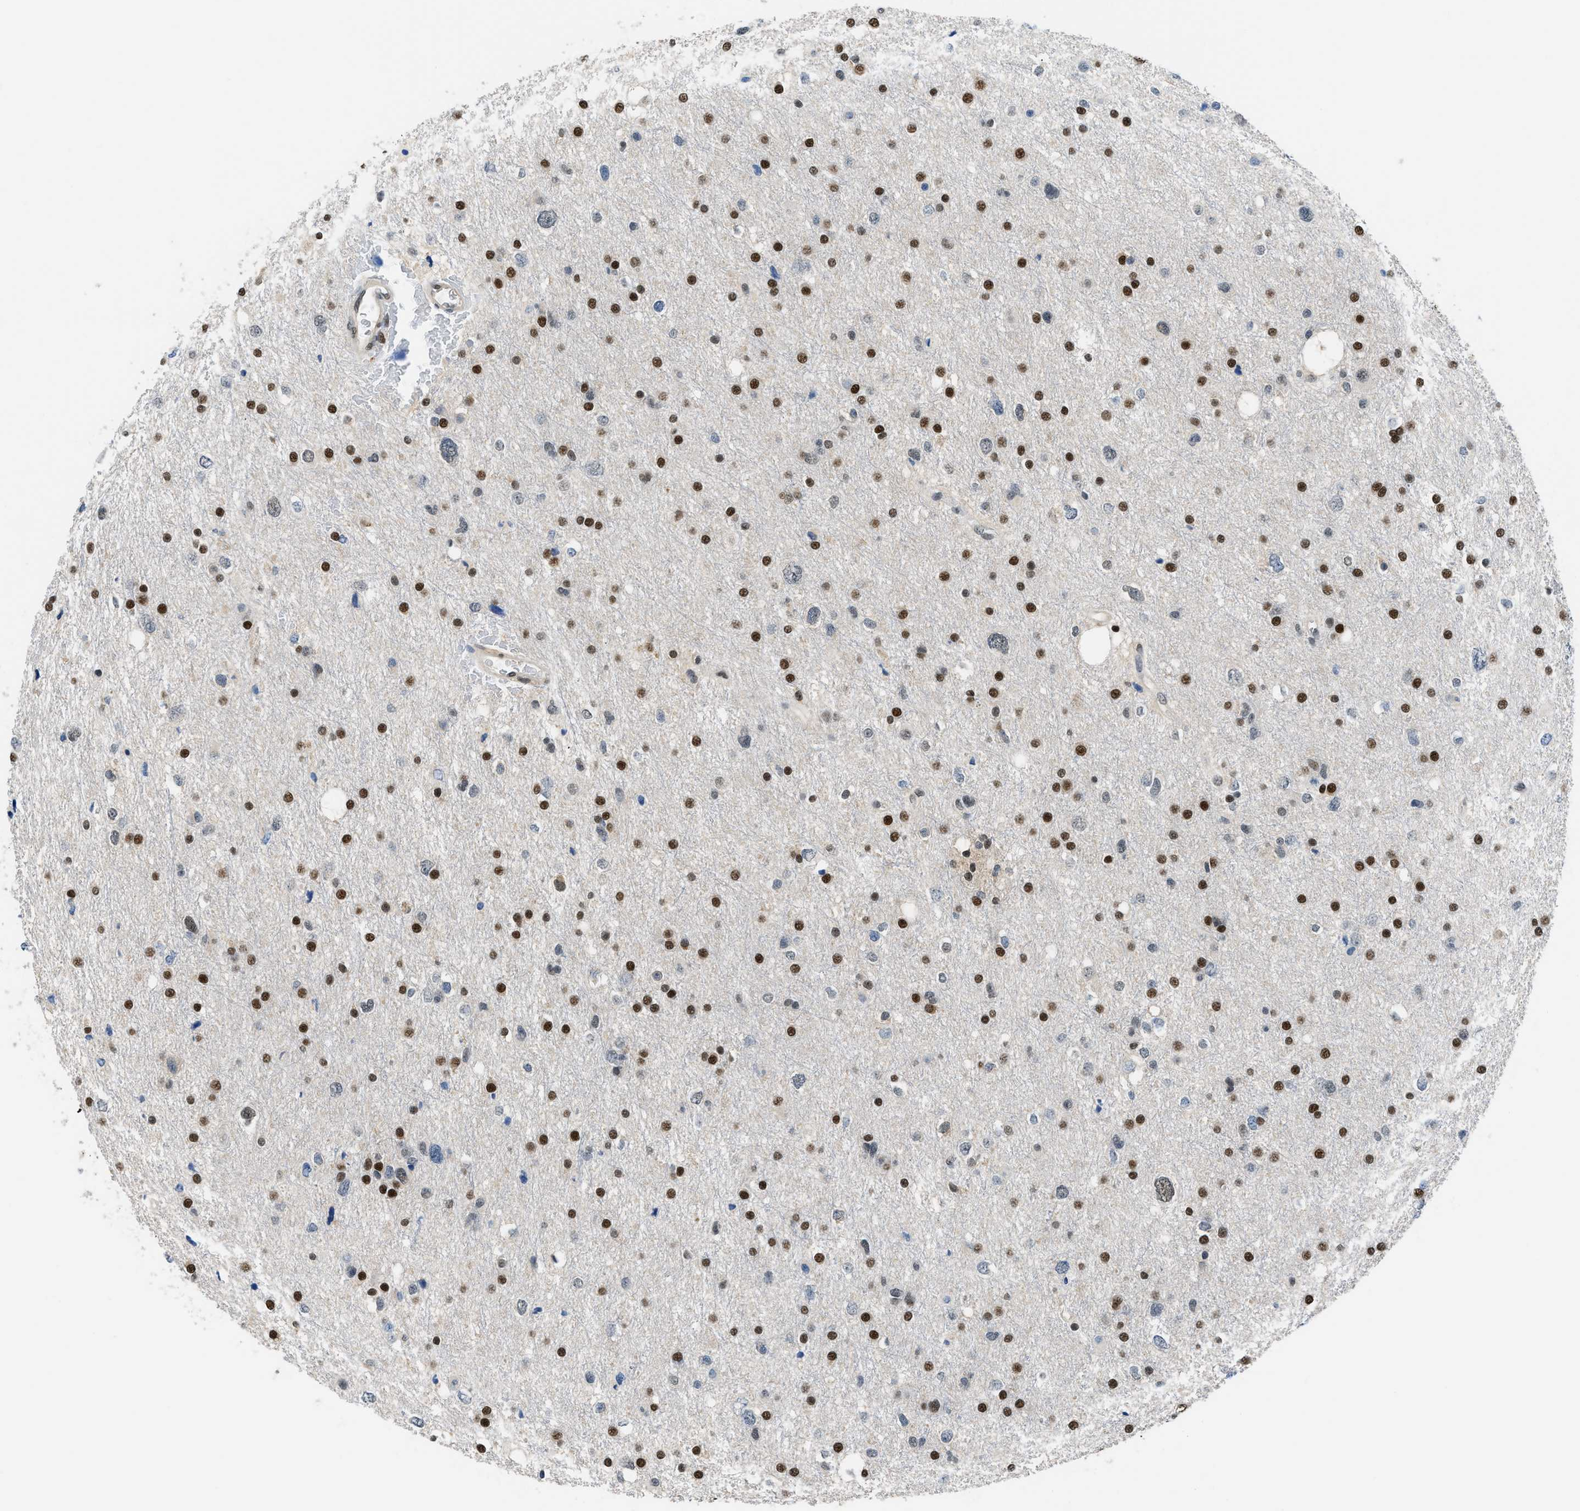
{"staining": {"intensity": "strong", "quantity": "25%-75%", "location": "nuclear"}, "tissue": "glioma", "cell_type": "Tumor cells", "image_type": "cancer", "snomed": [{"axis": "morphology", "description": "Glioma, malignant, Low grade"}, {"axis": "topography", "description": "Brain"}], "caption": "Protein staining shows strong nuclear expression in about 25%-75% of tumor cells in low-grade glioma (malignant). Using DAB (brown) and hematoxylin (blue) stains, captured at high magnification using brightfield microscopy.", "gene": "ALX1", "patient": {"sex": "female", "age": 37}}